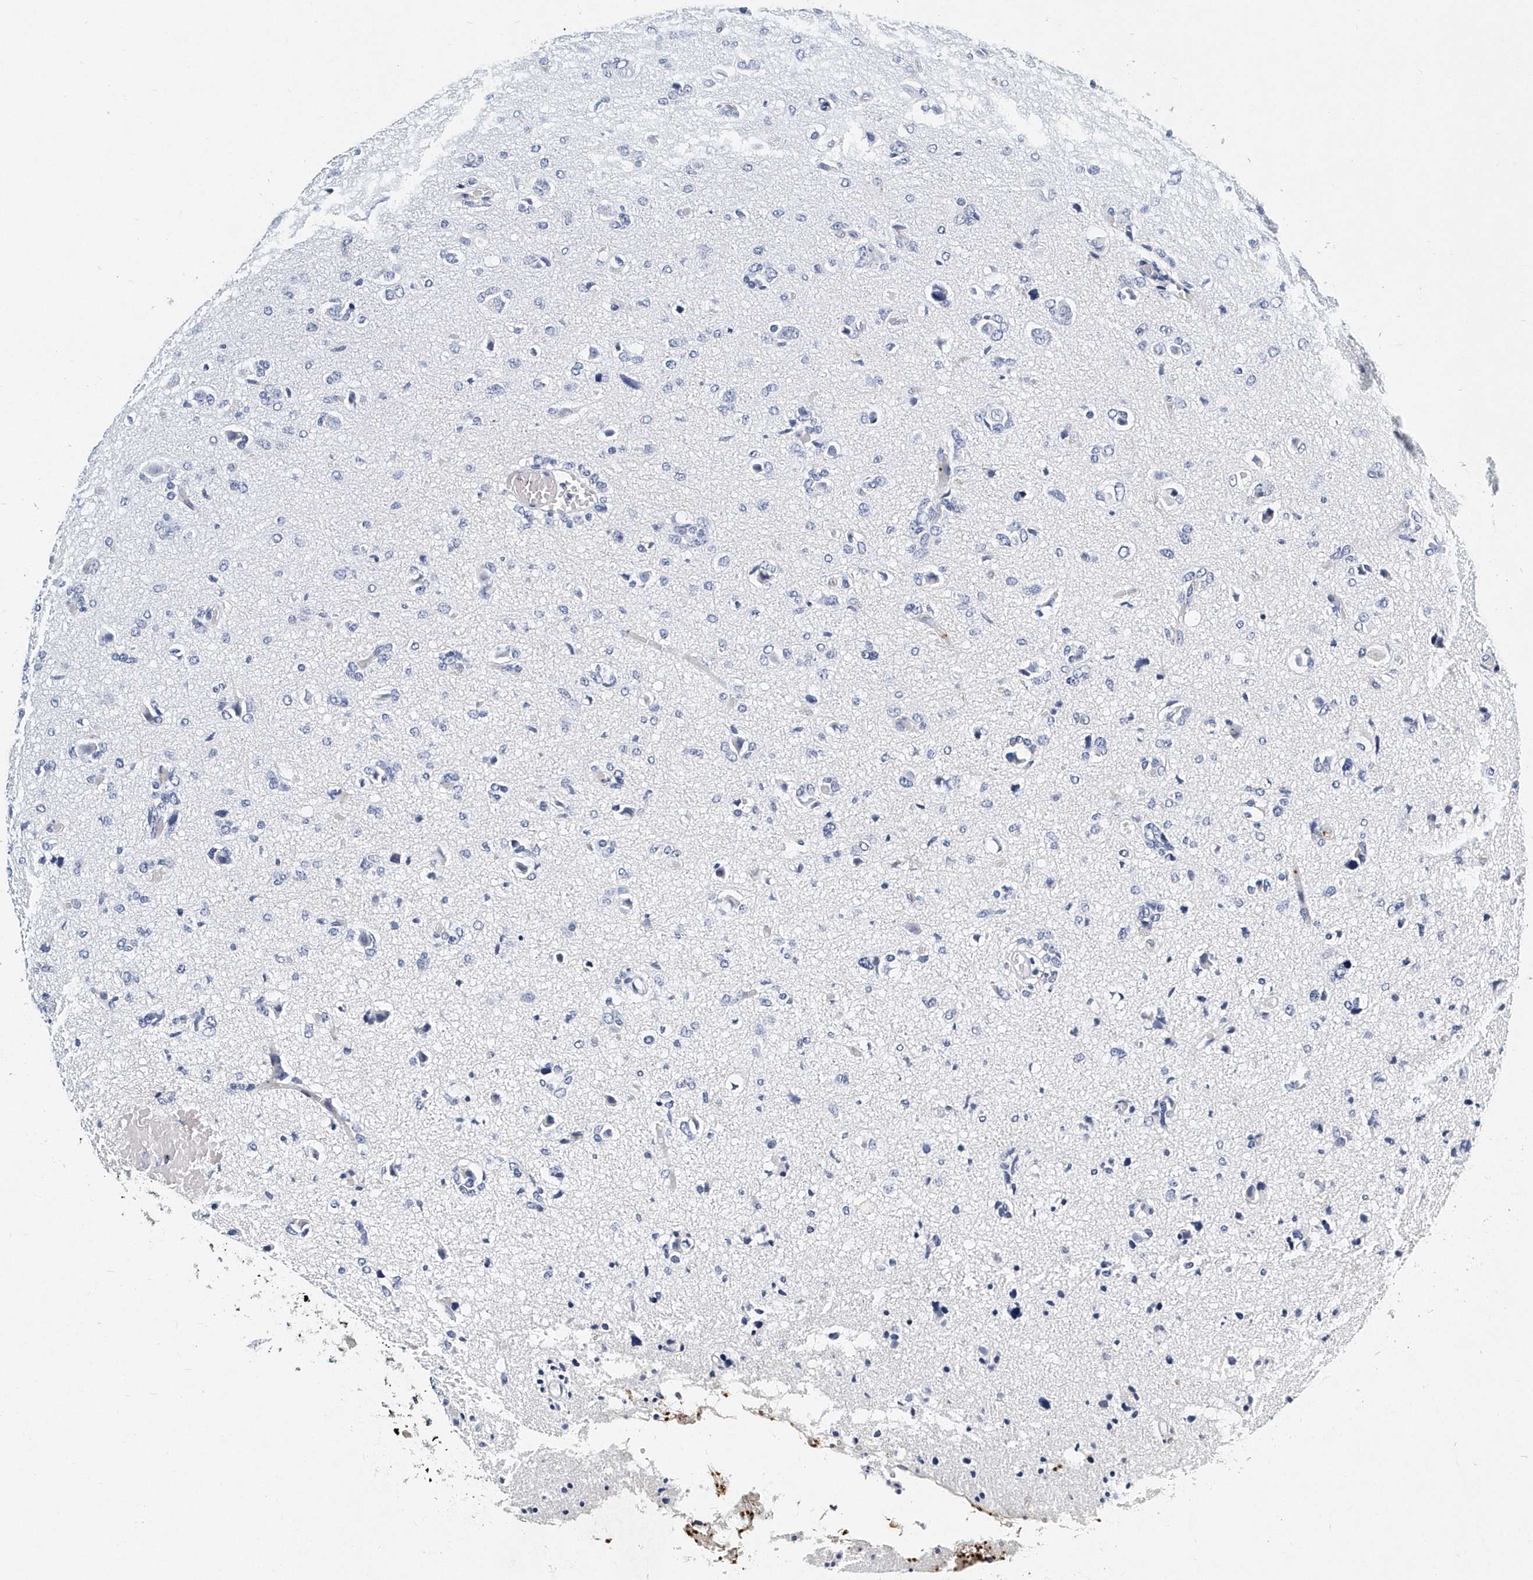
{"staining": {"intensity": "negative", "quantity": "none", "location": "none"}, "tissue": "glioma", "cell_type": "Tumor cells", "image_type": "cancer", "snomed": [{"axis": "morphology", "description": "Glioma, malignant, High grade"}, {"axis": "topography", "description": "Brain"}], "caption": "Histopathology image shows no significant protein positivity in tumor cells of malignant glioma (high-grade).", "gene": "ITGA2B", "patient": {"sex": "female", "age": 59}}